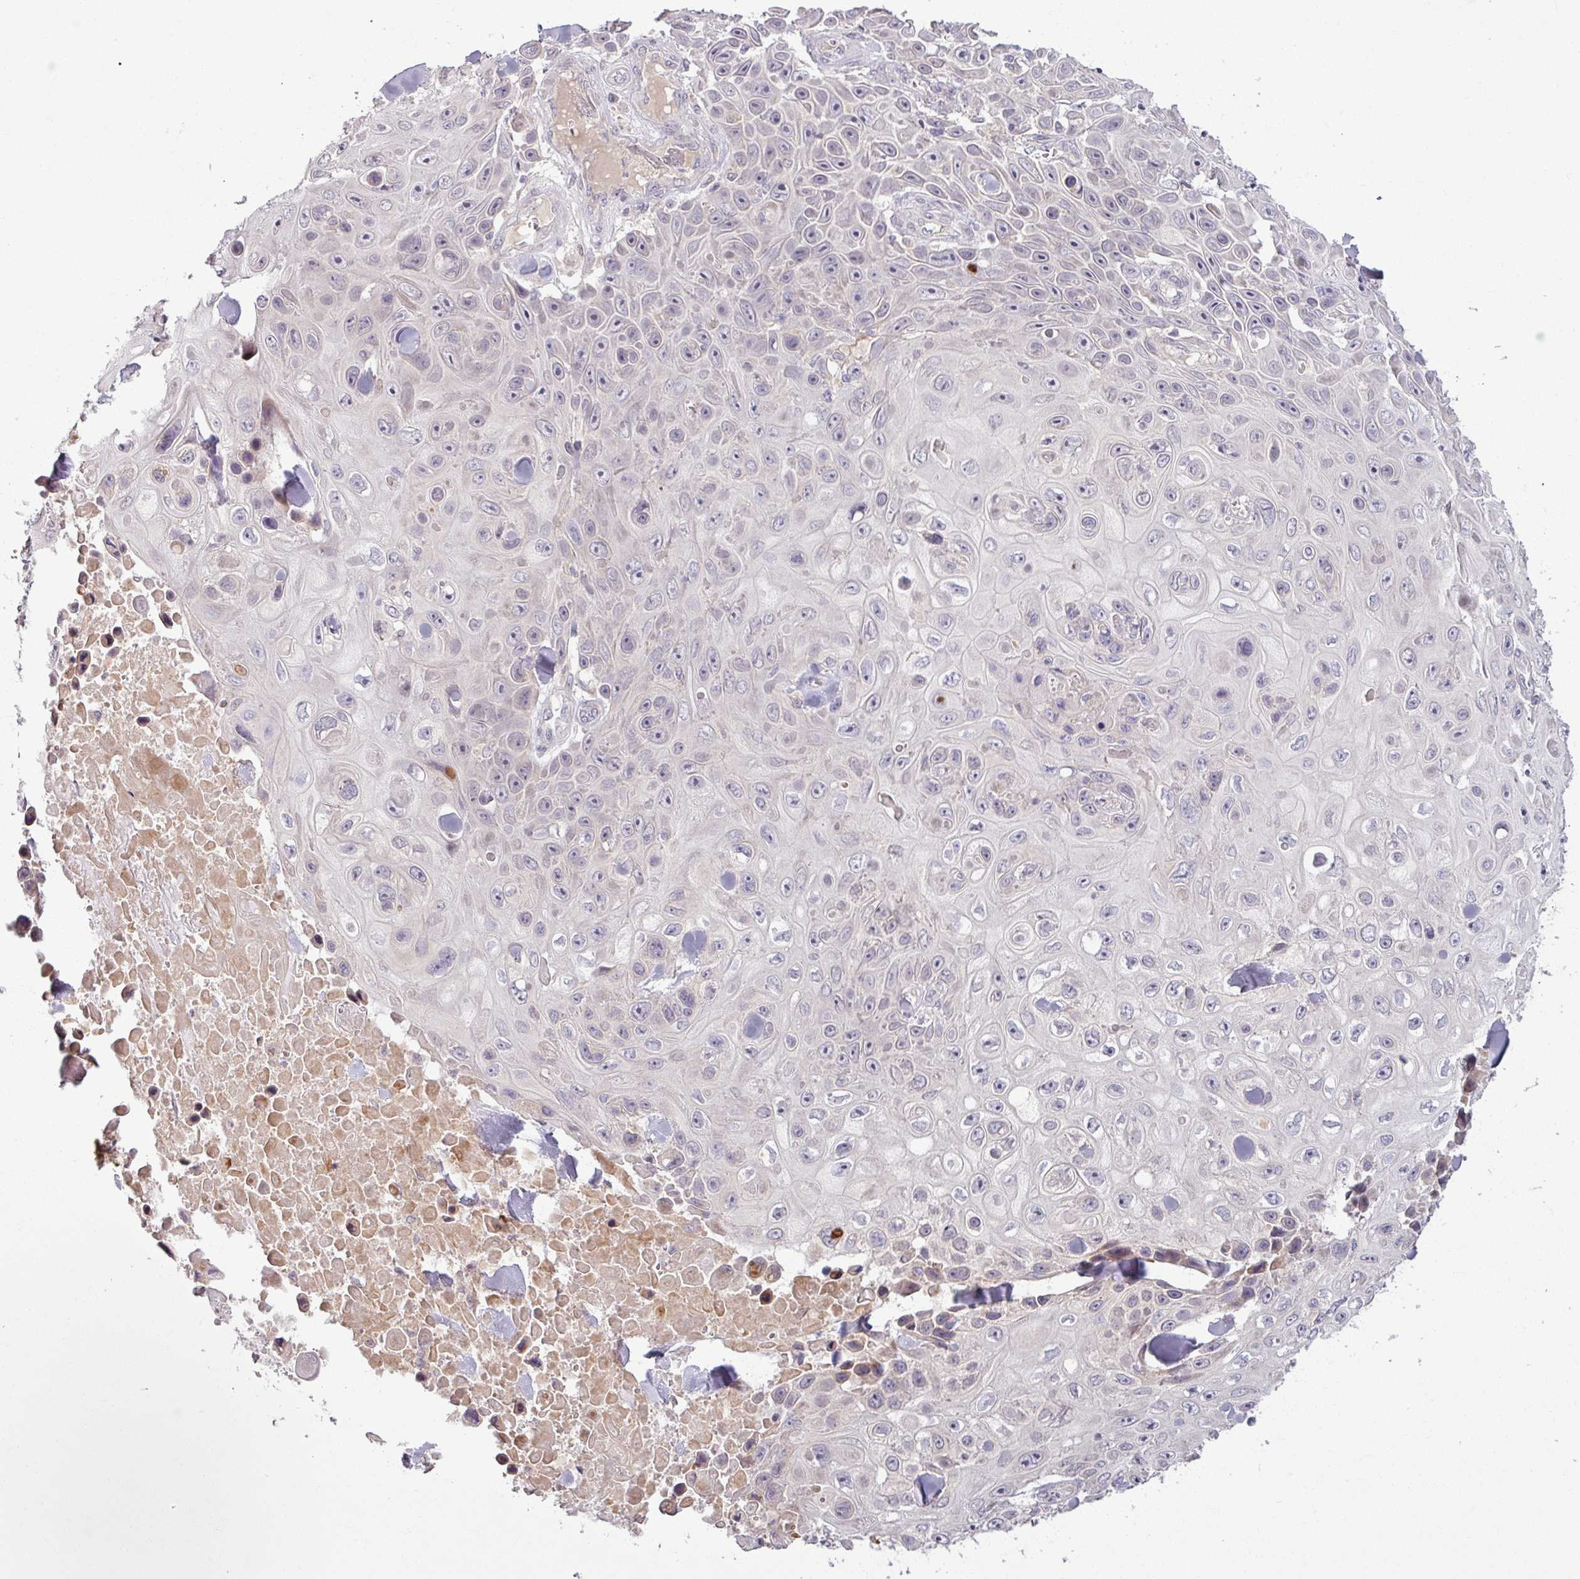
{"staining": {"intensity": "negative", "quantity": "none", "location": "none"}, "tissue": "skin cancer", "cell_type": "Tumor cells", "image_type": "cancer", "snomed": [{"axis": "morphology", "description": "Squamous cell carcinoma, NOS"}, {"axis": "topography", "description": "Skin"}], "caption": "This is a photomicrograph of immunohistochemistry (IHC) staining of skin cancer, which shows no positivity in tumor cells.", "gene": "OGFOD3", "patient": {"sex": "male", "age": 82}}